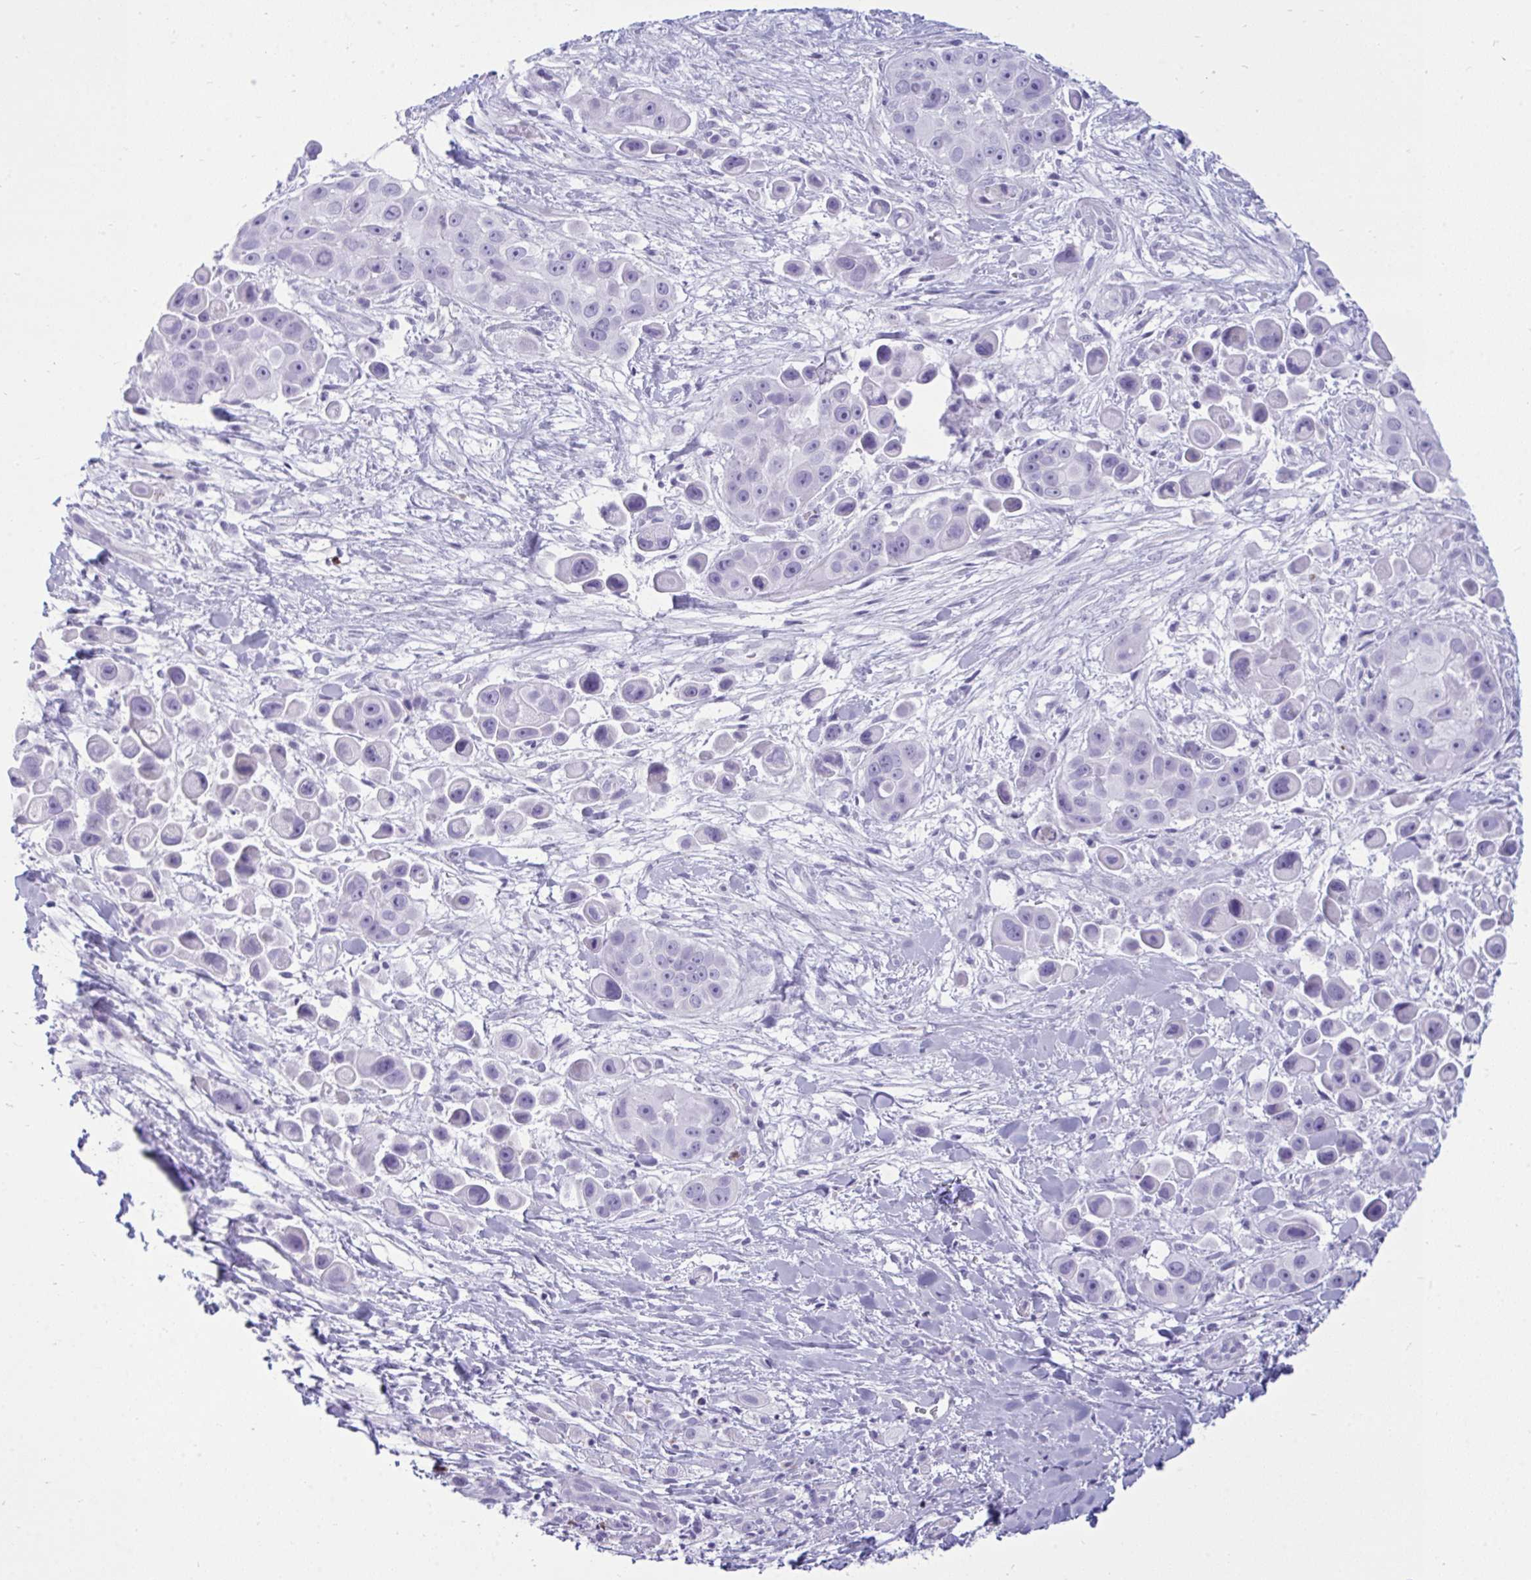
{"staining": {"intensity": "negative", "quantity": "none", "location": "none"}, "tissue": "skin cancer", "cell_type": "Tumor cells", "image_type": "cancer", "snomed": [{"axis": "morphology", "description": "Squamous cell carcinoma, NOS"}, {"axis": "topography", "description": "Skin"}], "caption": "Immunohistochemistry (IHC) histopathology image of human squamous cell carcinoma (skin) stained for a protein (brown), which demonstrates no expression in tumor cells. (DAB (3,3'-diaminobenzidine) immunohistochemistry (IHC) with hematoxylin counter stain).", "gene": "ARHGAP42", "patient": {"sex": "male", "age": 67}}